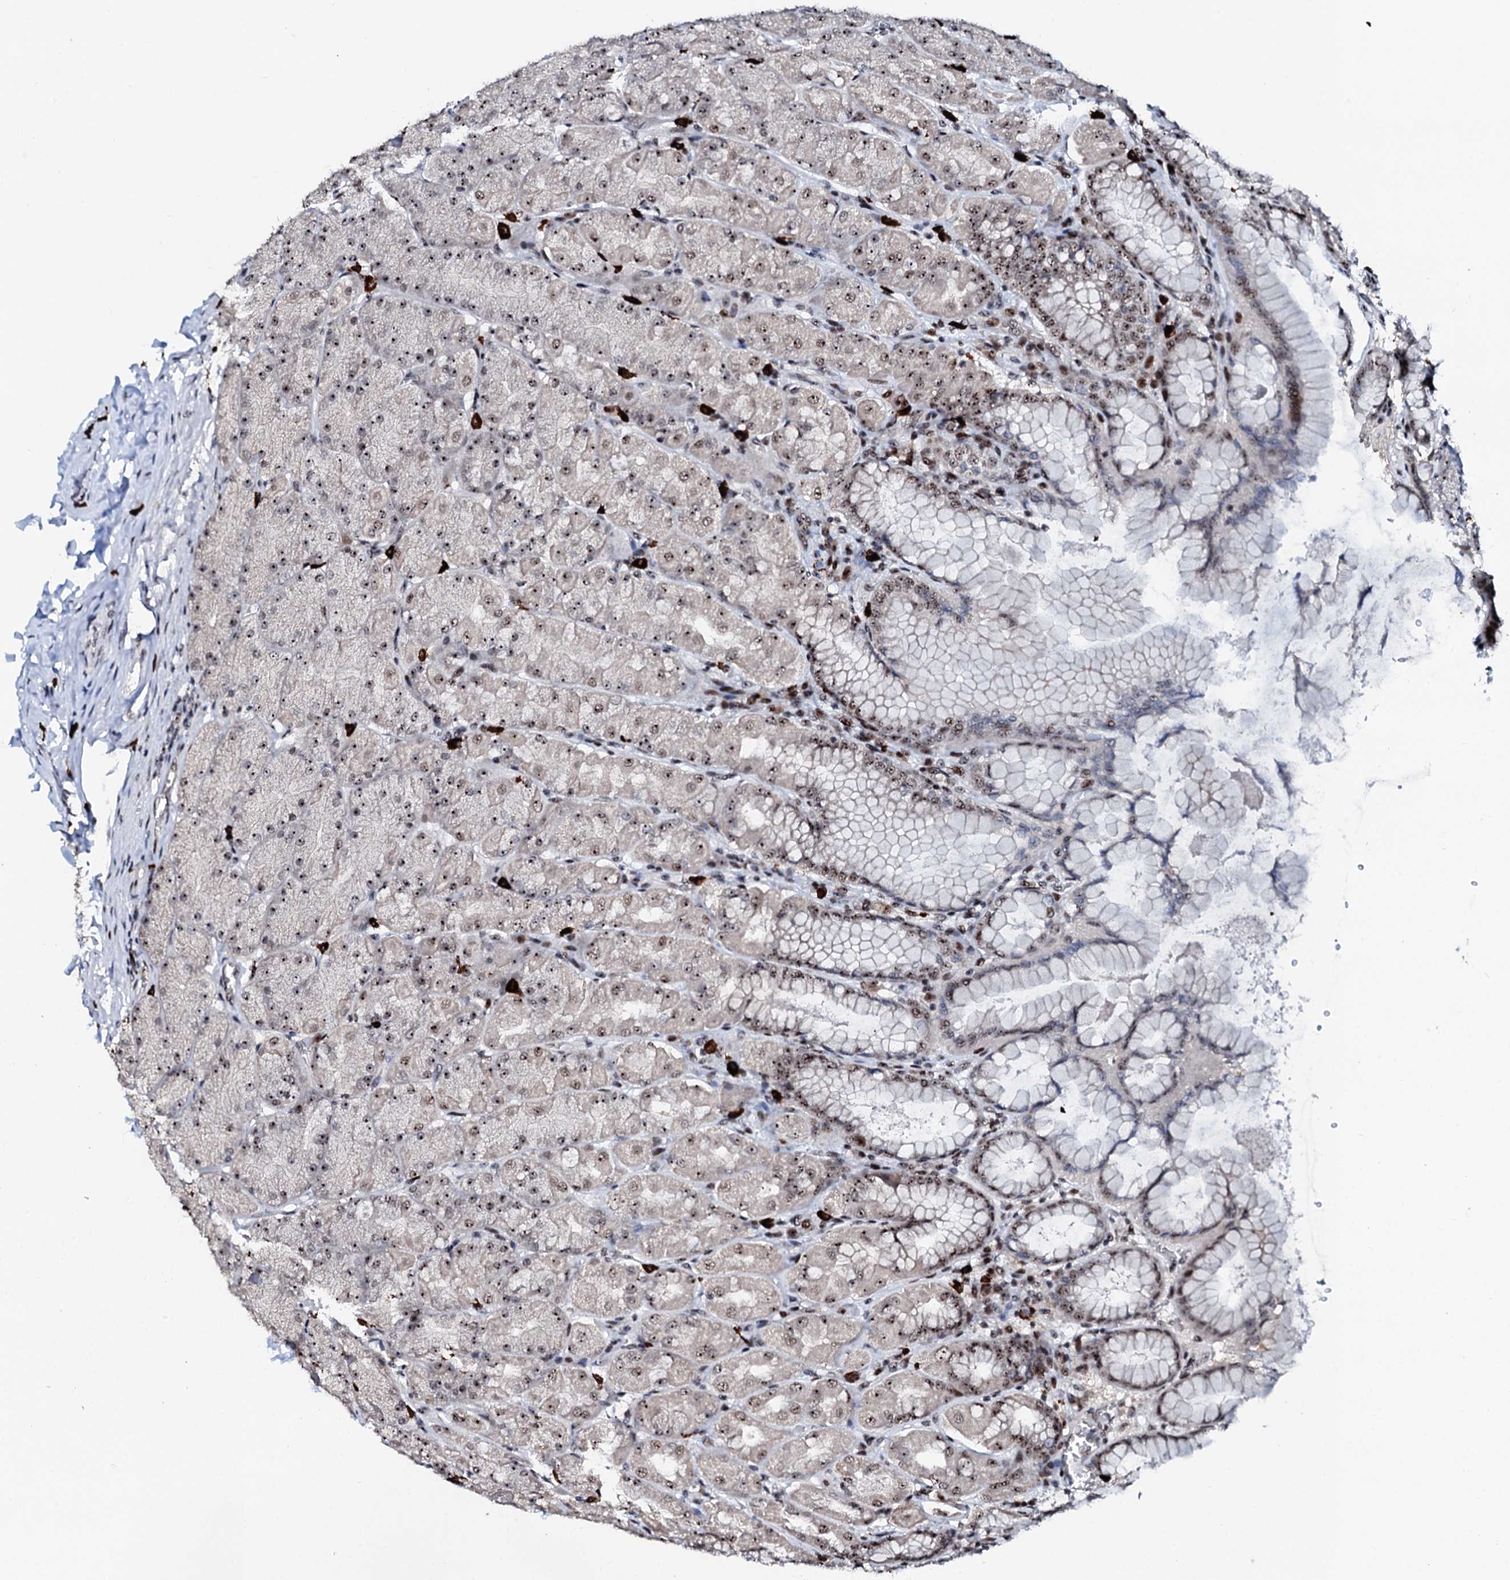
{"staining": {"intensity": "moderate", "quantity": ">75%", "location": "nuclear"}, "tissue": "stomach", "cell_type": "Glandular cells", "image_type": "normal", "snomed": [{"axis": "morphology", "description": "Normal tissue, NOS"}, {"axis": "topography", "description": "Stomach, upper"}], "caption": "Stomach stained with DAB immunohistochemistry (IHC) reveals medium levels of moderate nuclear staining in about >75% of glandular cells. (DAB (3,3'-diaminobenzidine) IHC, brown staining for protein, blue staining for nuclei).", "gene": "NEUROG3", "patient": {"sex": "female", "age": 56}}